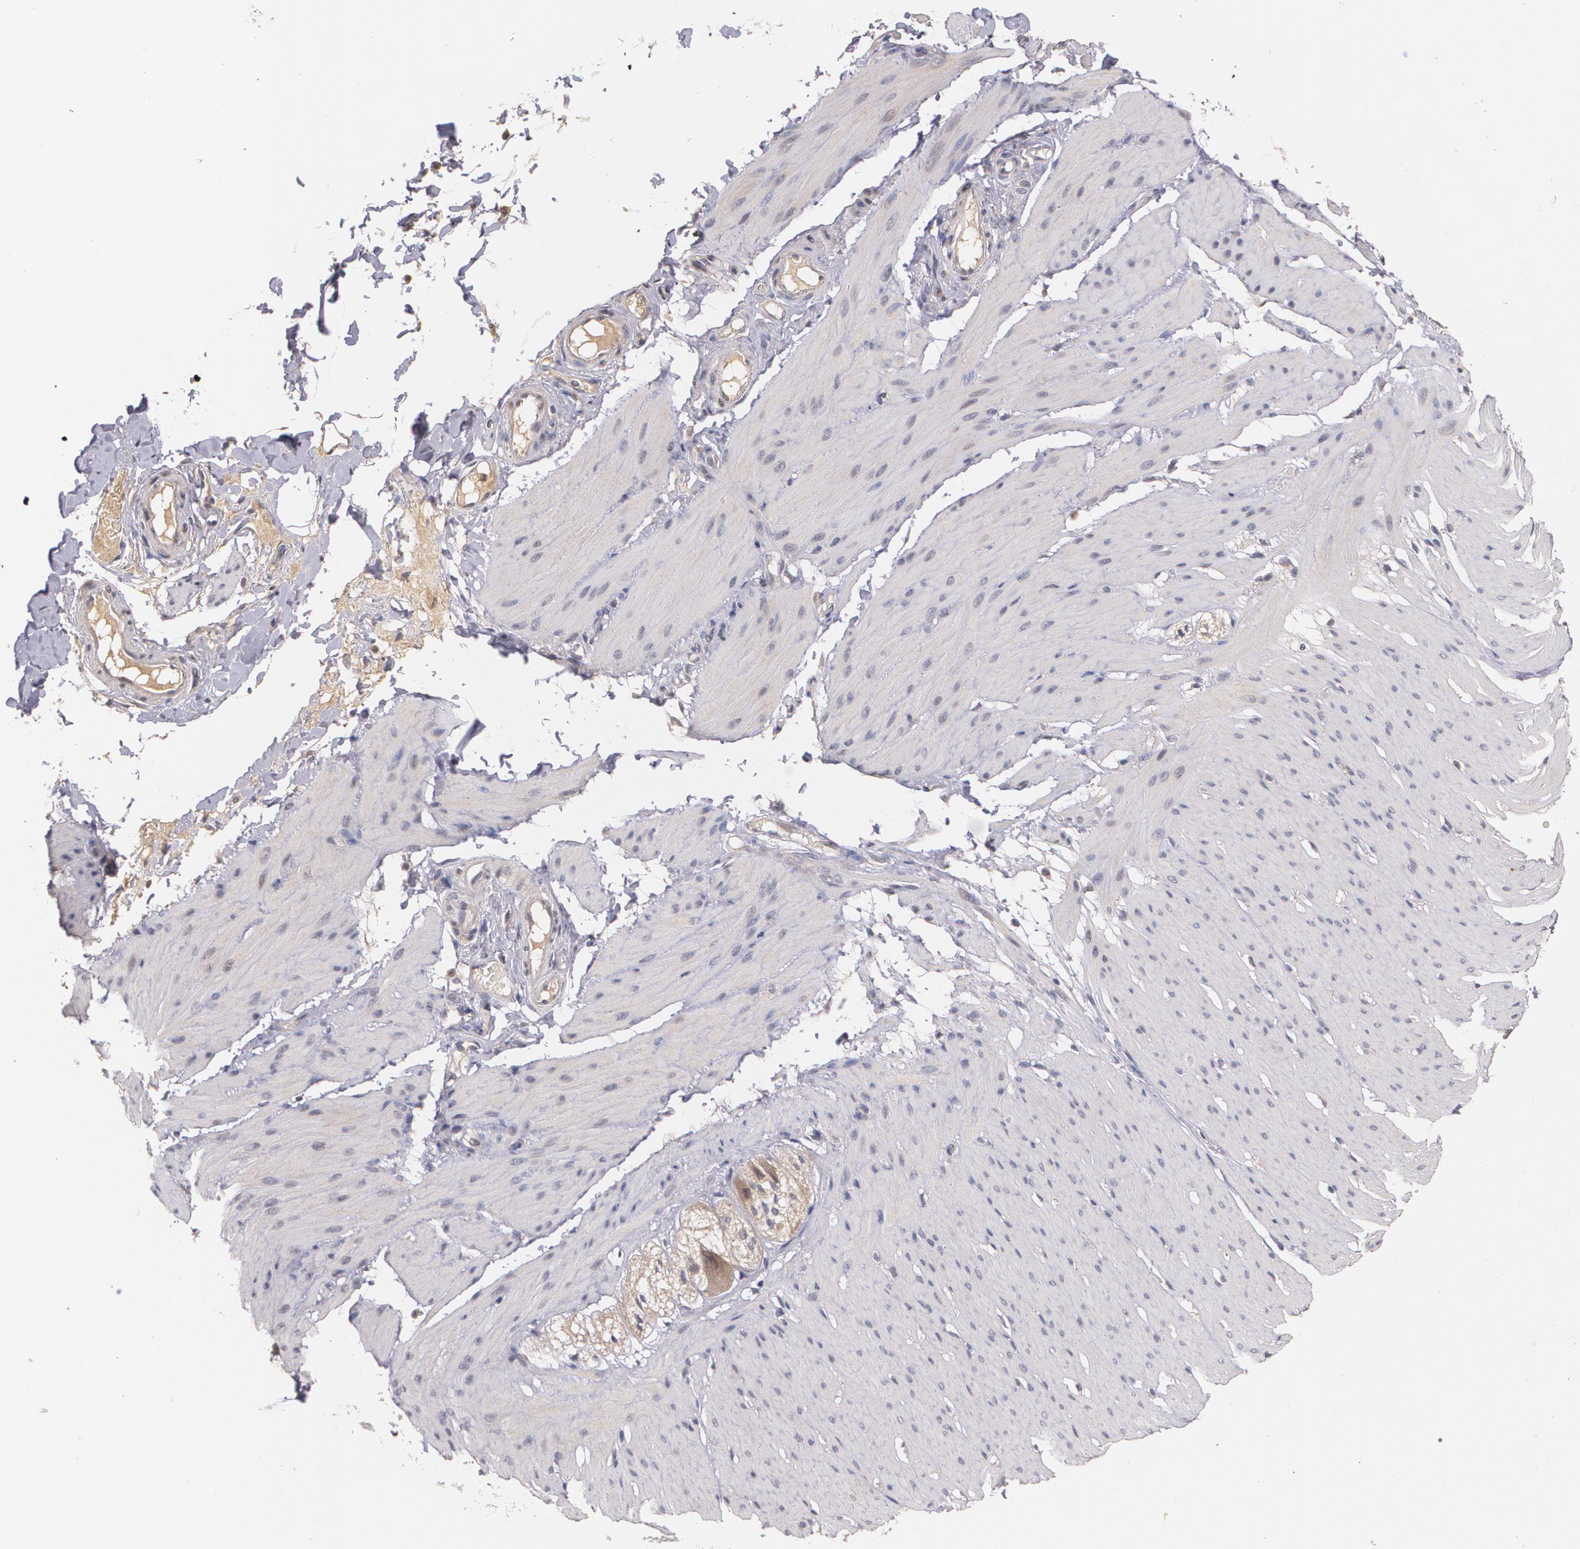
{"staining": {"intensity": "weak", "quantity": "<25%", "location": "cytoplasmic/membranous"}, "tissue": "smooth muscle", "cell_type": "Smooth muscle cells", "image_type": "normal", "snomed": [{"axis": "morphology", "description": "Normal tissue, NOS"}, {"axis": "topography", "description": "Smooth muscle"}, {"axis": "topography", "description": "Colon"}], "caption": "IHC of benign human smooth muscle exhibits no staining in smooth muscle cells.", "gene": "IFNGR2", "patient": {"sex": "male", "age": 67}}